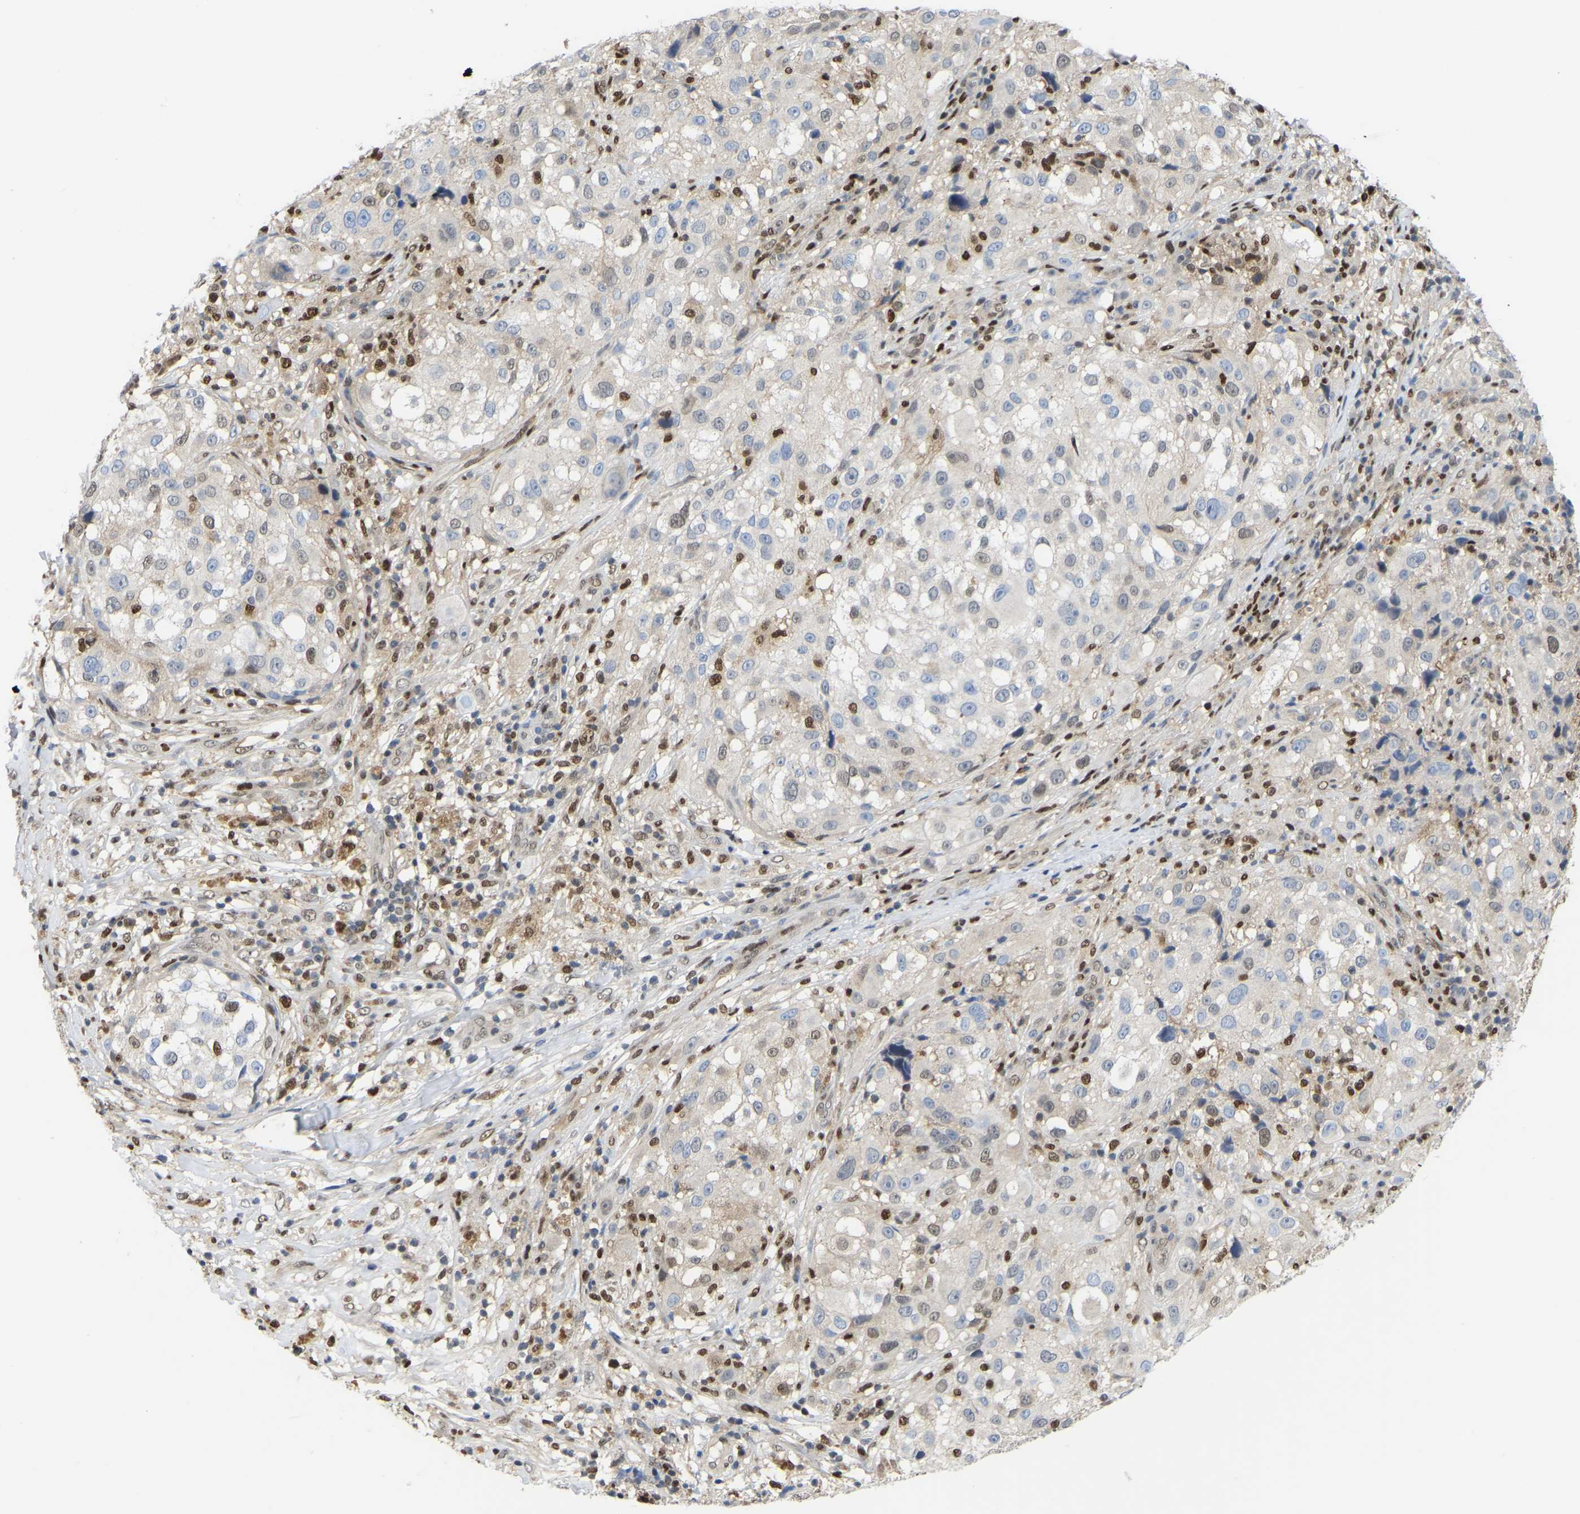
{"staining": {"intensity": "moderate", "quantity": "<25%", "location": "nuclear"}, "tissue": "melanoma", "cell_type": "Tumor cells", "image_type": "cancer", "snomed": [{"axis": "morphology", "description": "Necrosis, NOS"}, {"axis": "morphology", "description": "Malignant melanoma, NOS"}, {"axis": "topography", "description": "Skin"}], "caption": "Human malignant melanoma stained with a protein marker exhibits moderate staining in tumor cells.", "gene": "KLRG2", "patient": {"sex": "female", "age": 87}}